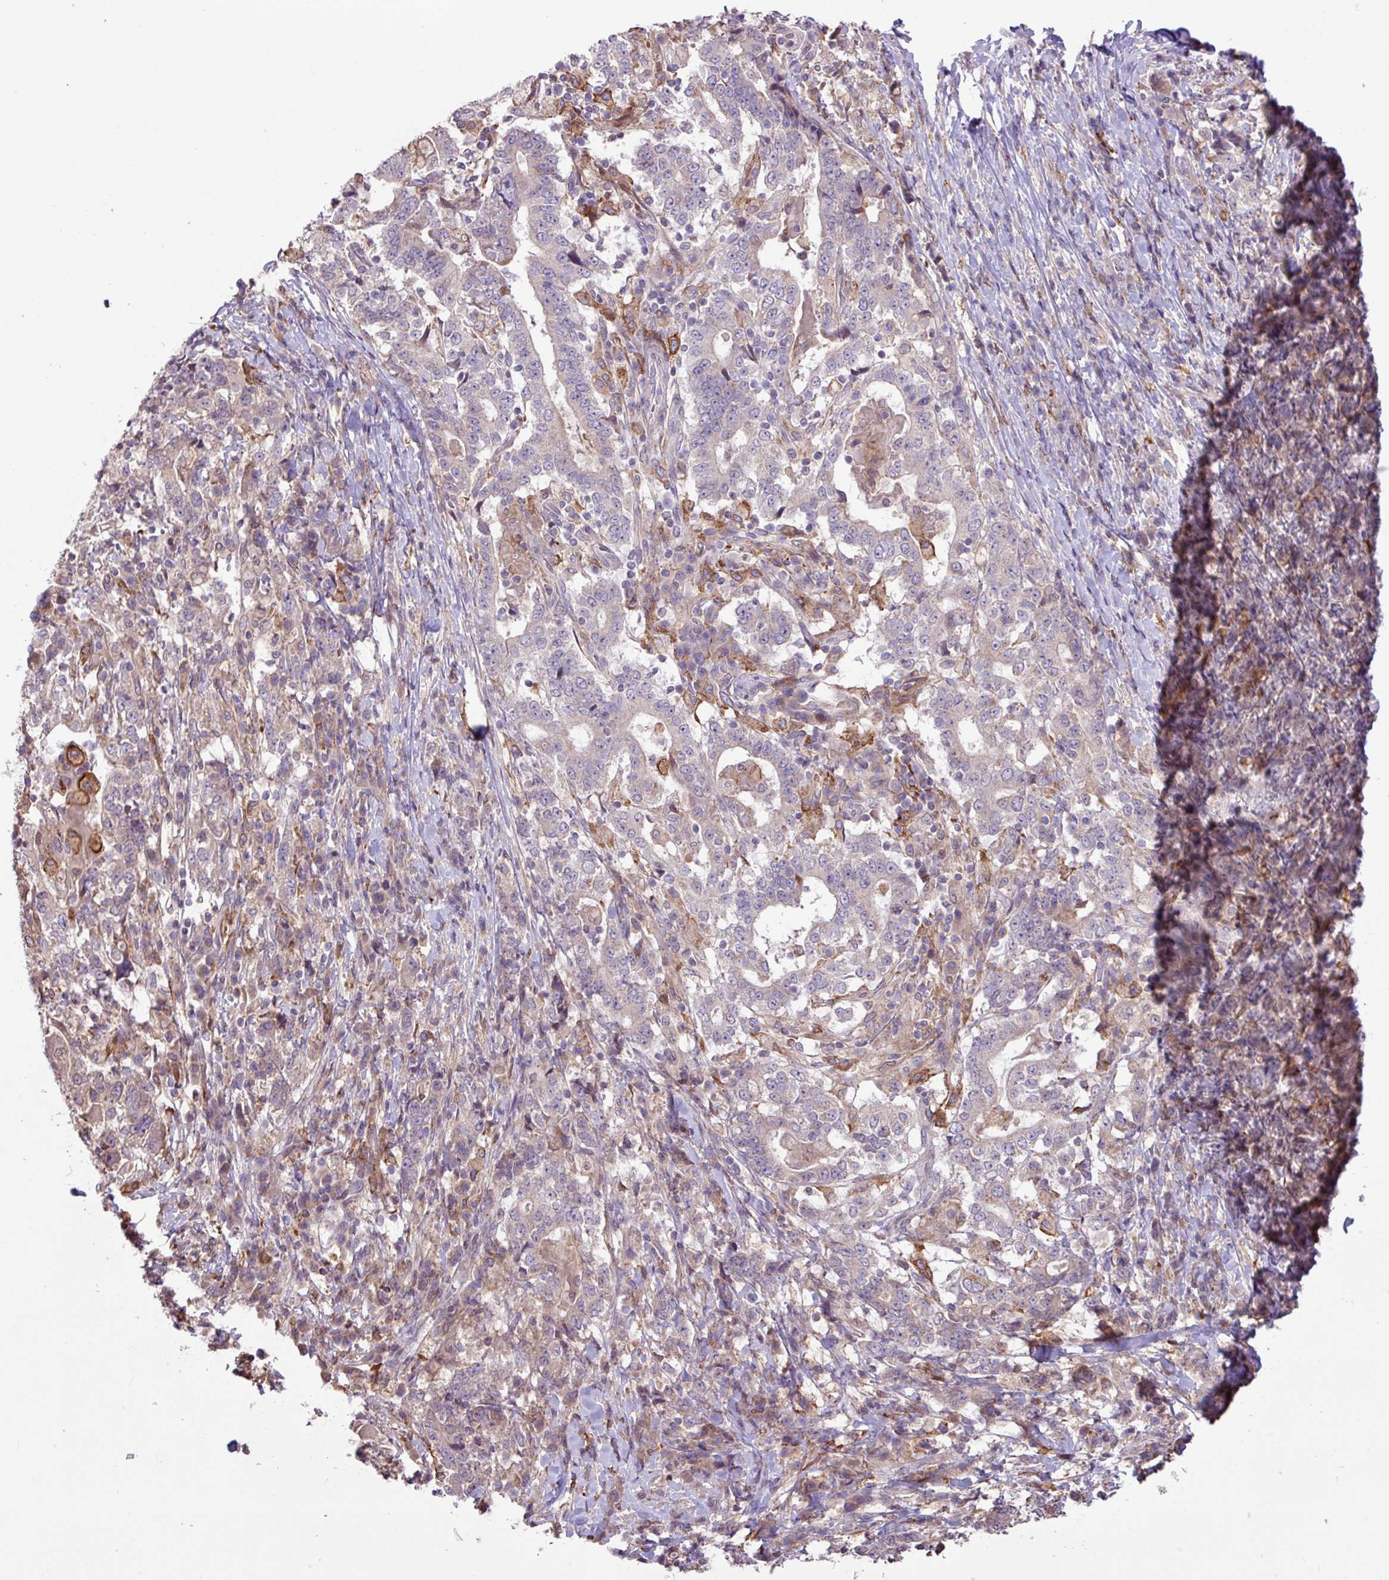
{"staining": {"intensity": "negative", "quantity": "none", "location": "none"}, "tissue": "stomach cancer", "cell_type": "Tumor cells", "image_type": "cancer", "snomed": [{"axis": "morphology", "description": "Normal tissue, NOS"}, {"axis": "morphology", "description": "Adenocarcinoma, NOS"}, {"axis": "topography", "description": "Stomach, upper"}, {"axis": "topography", "description": "Stomach"}], "caption": "Tumor cells show no significant protein positivity in adenocarcinoma (stomach).", "gene": "ARHGEF25", "patient": {"sex": "male", "age": 59}}